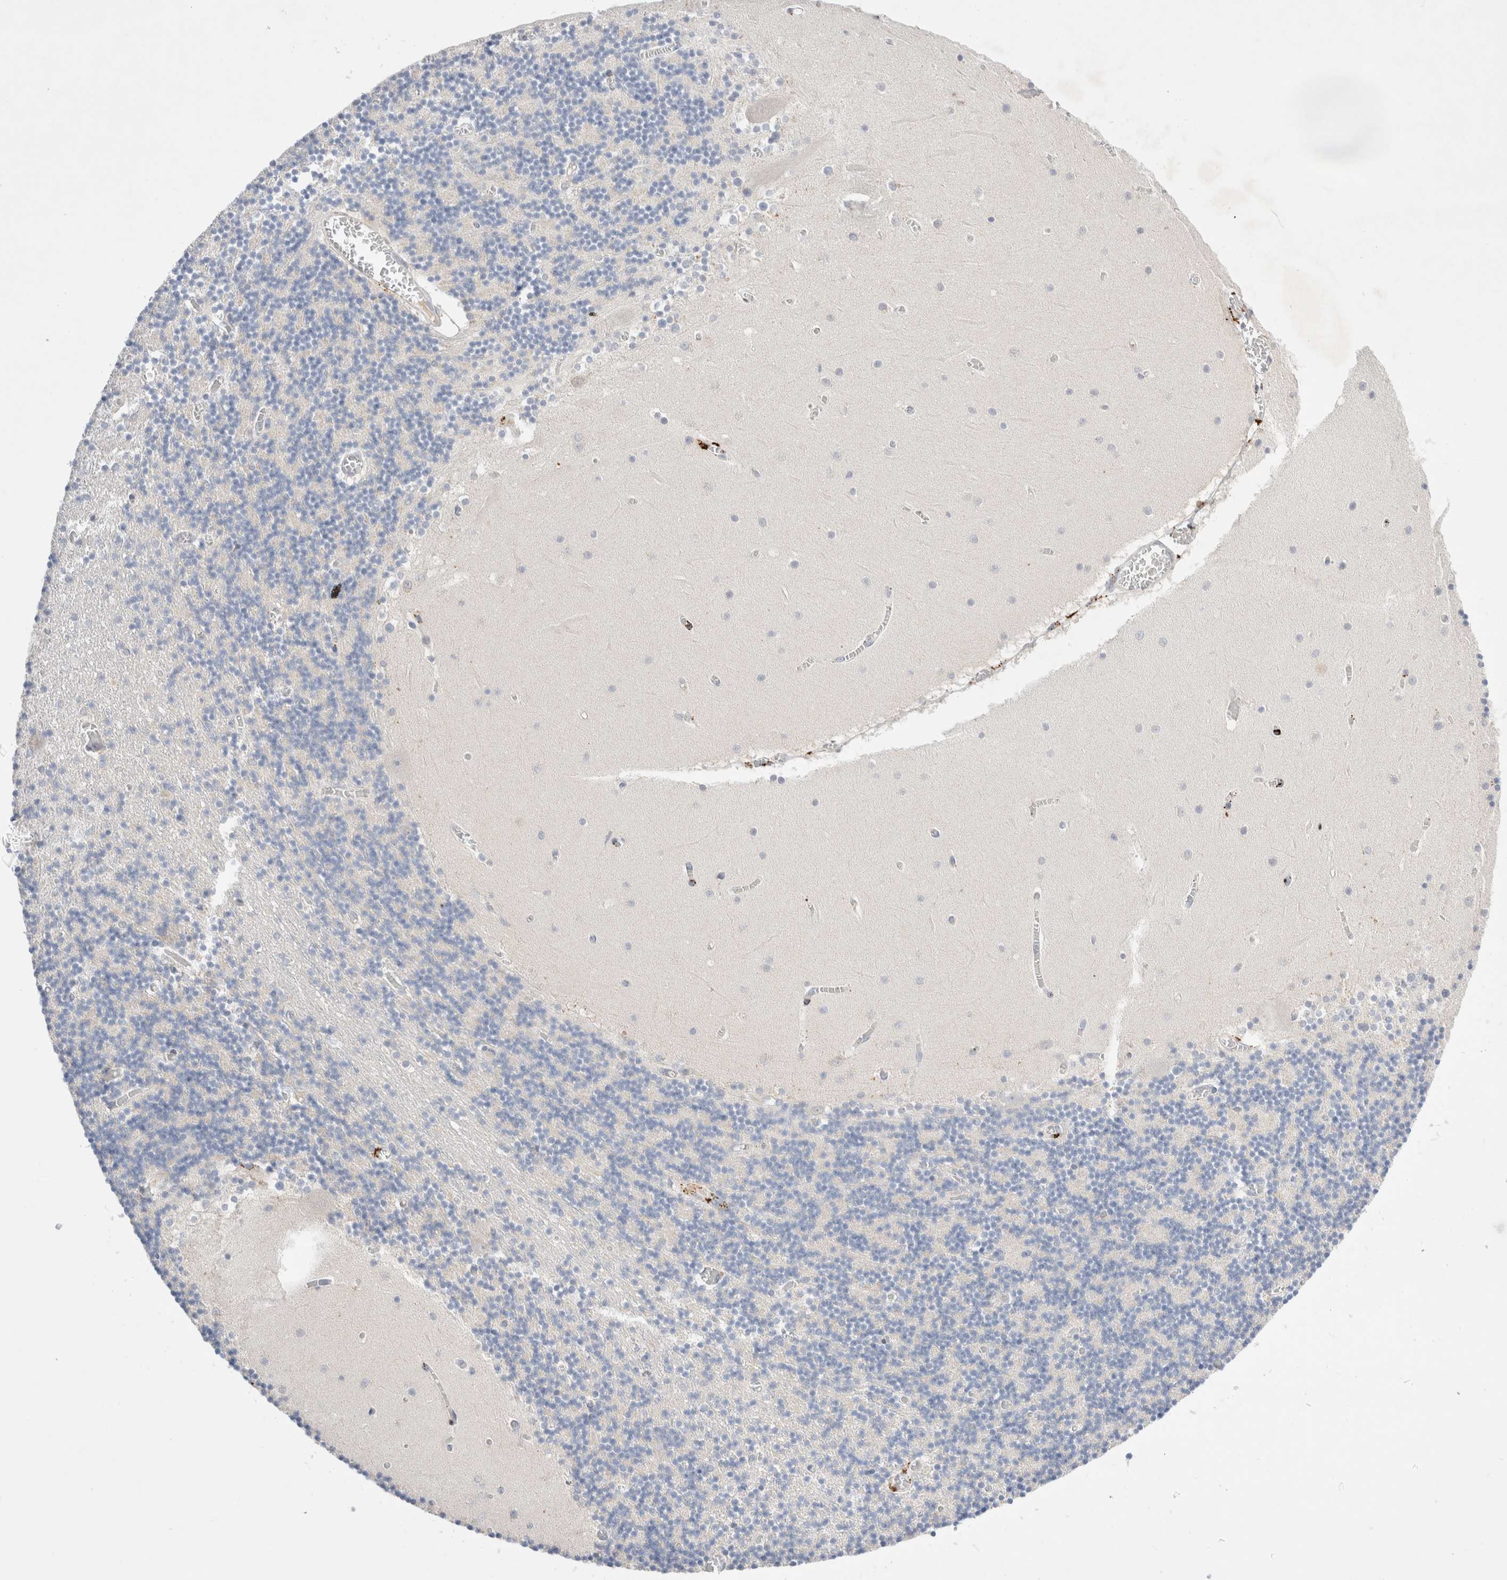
{"staining": {"intensity": "weak", "quantity": "<25%", "location": "cytoplasmic/membranous"}, "tissue": "cerebellum", "cell_type": "Cells in granular layer", "image_type": "normal", "snomed": [{"axis": "morphology", "description": "Normal tissue, NOS"}, {"axis": "topography", "description": "Cerebellum"}], "caption": "Protein analysis of benign cerebellum reveals no significant positivity in cells in granular layer. (DAB (3,3'-diaminobenzidine) immunohistochemistry, high magnification).", "gene": "SPATA20", "patient": {"sex": "female", "age": 28}}